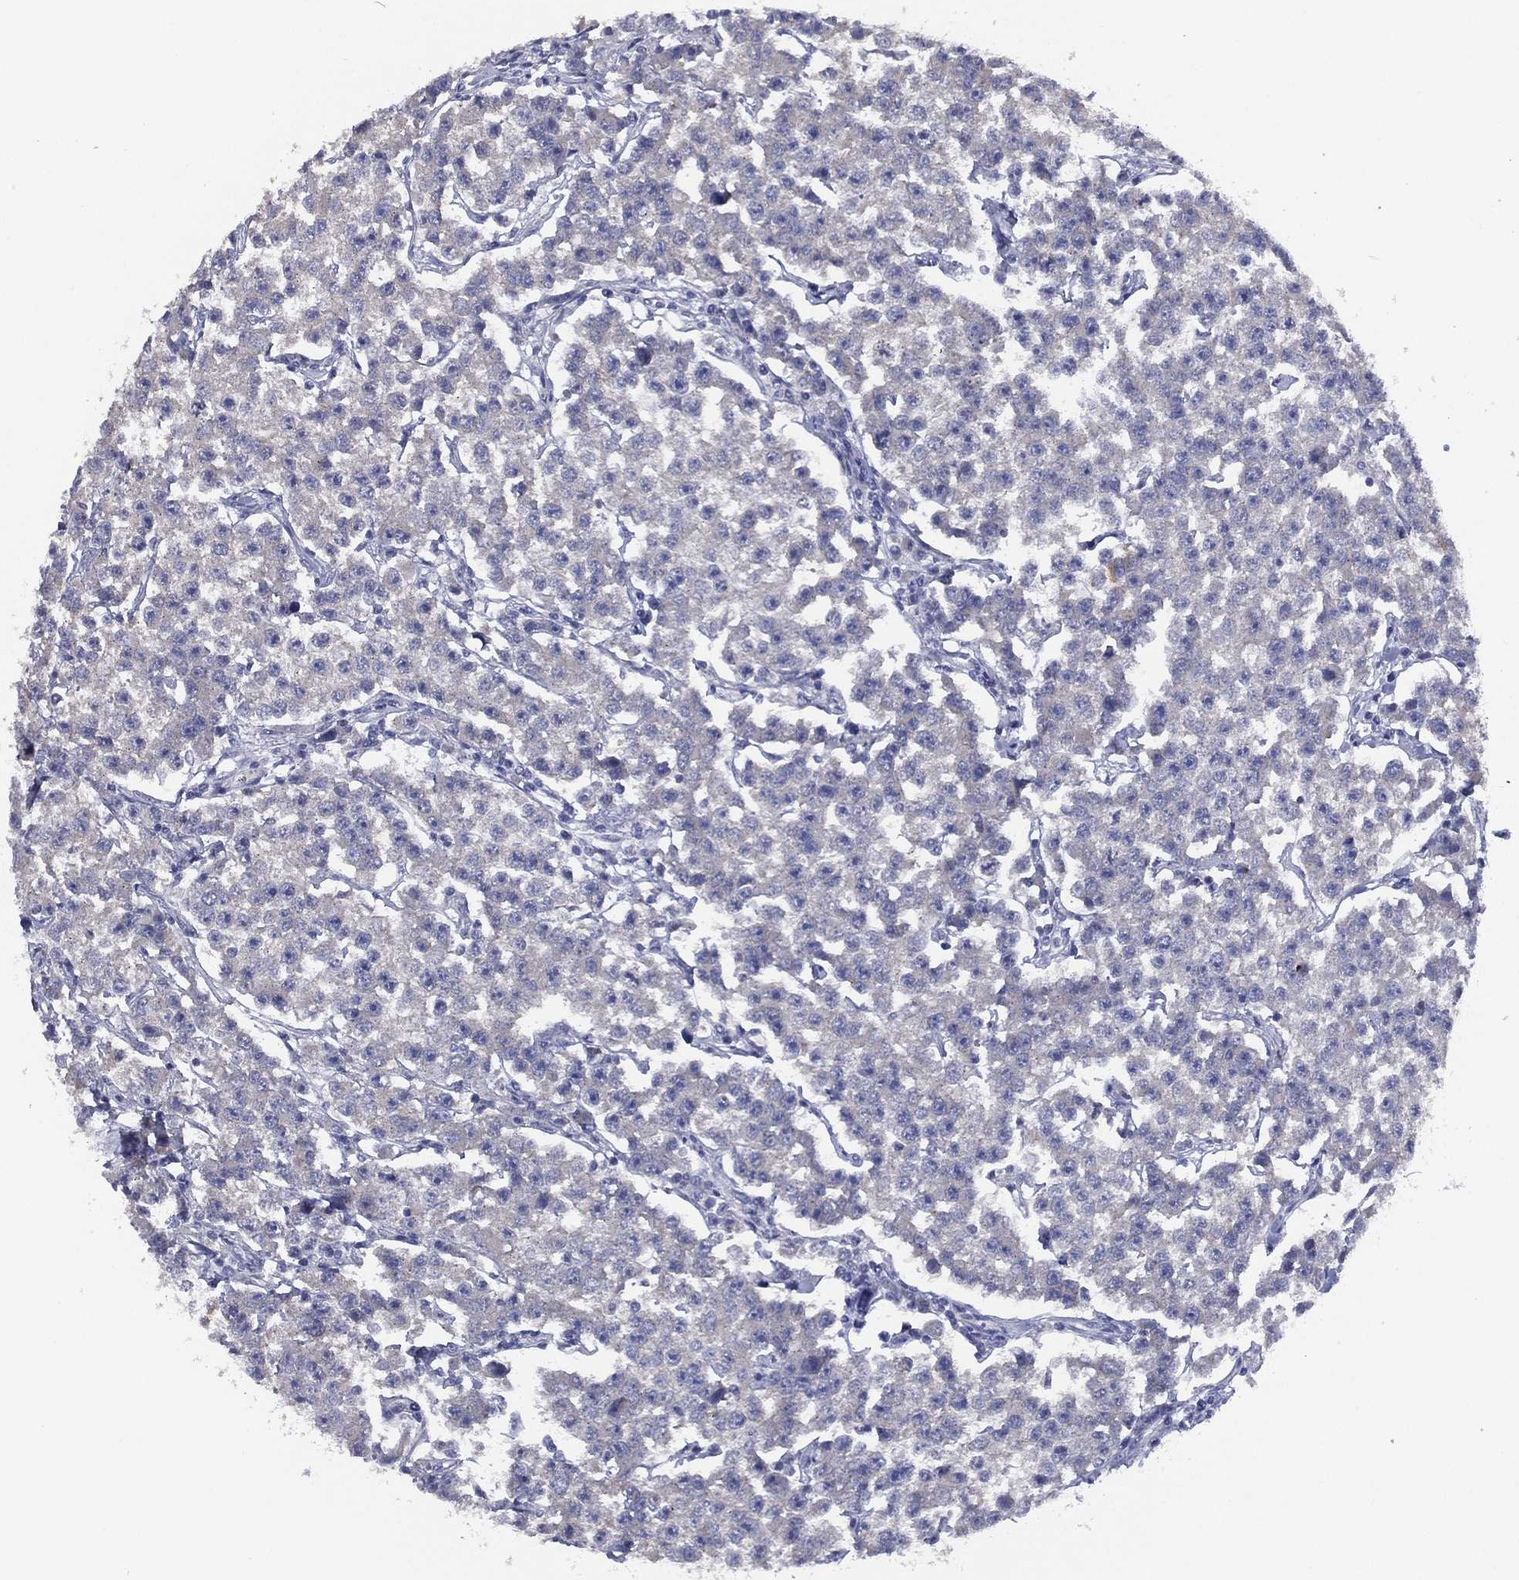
{"staining": {"intensity": "negative", "quantity": "none", "location": "none"}, "tissue": "testis cancer", "cell_type": "Tumor cells", "image_type": "cancer", "snomed": [{"axis": "morphology", "description": "Seminoma, NOS"}, {"axis": "topography", "description": "Testis"}], "caption": "Tumor cells are negative for protein expression in human testis cancer.", "gene": "SLC13A4", "patient": {"sex": "male", "age": 59}}